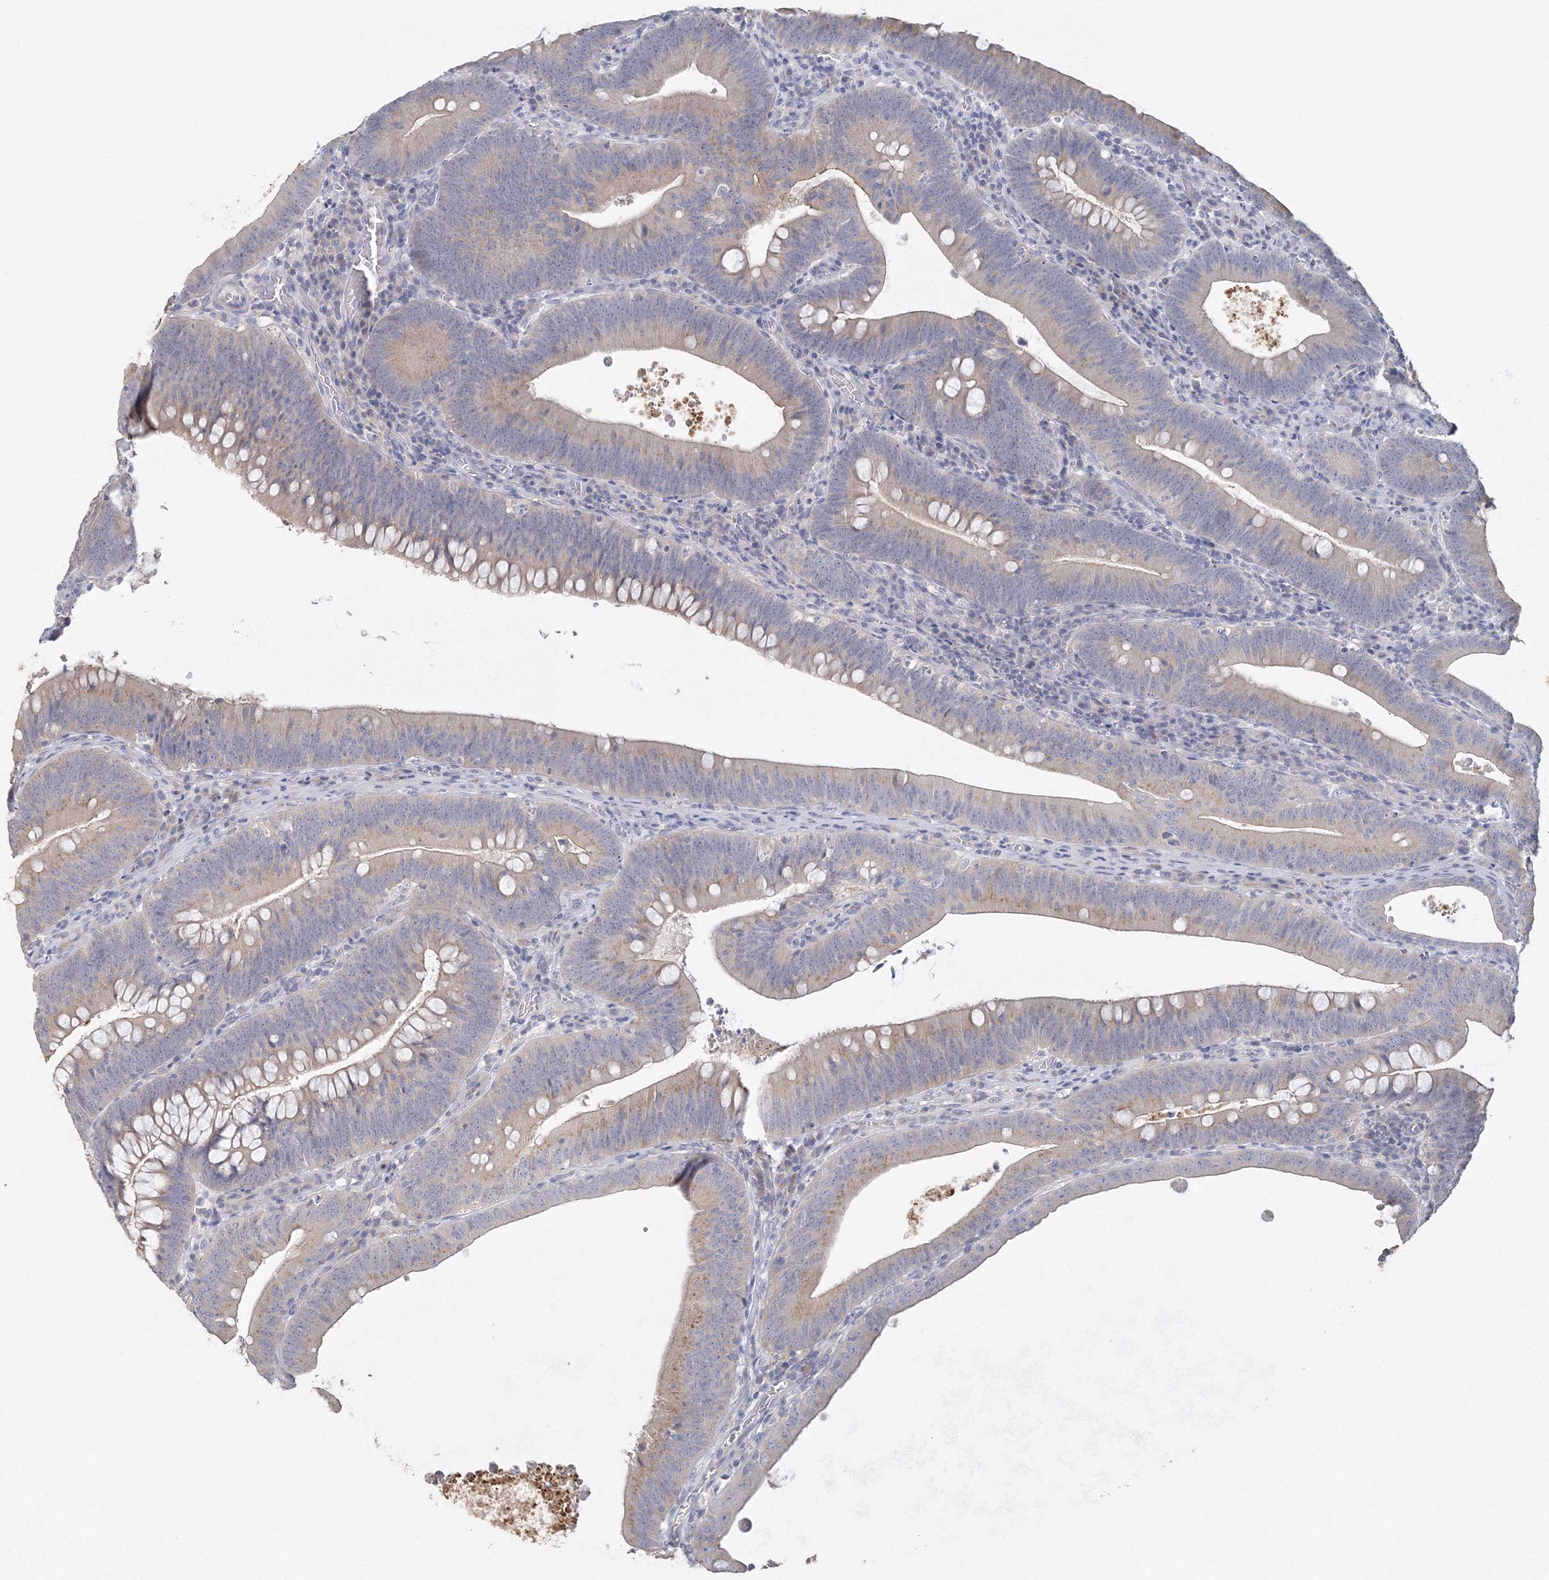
{"staining": {"intensity": "weak", "quantity": "25%-75%", "location": "cytoplasmic/membranous"}, "tissue": "colorectal cancer", "cell_type": "Tumor cells", "image_type": "cancer", "snomed": [{"axis": "morphology", "description": "Normal tissue, NOS"}, {"axis": "topography", "description": "Colon"}], "caption": "Immunohistochemical staining of human colorectal cancer reveals low levels of weak cytoplasmic/membranous staining in about 25%-75% of tumor cells. The staining was performed using DAB to visualize the protein expression in brown, while the nuclei were stained in blue with hematoxylin (Magnification: 20x).", "gene": "TACC2", "patient": {"sex": "female", "age": 82}}